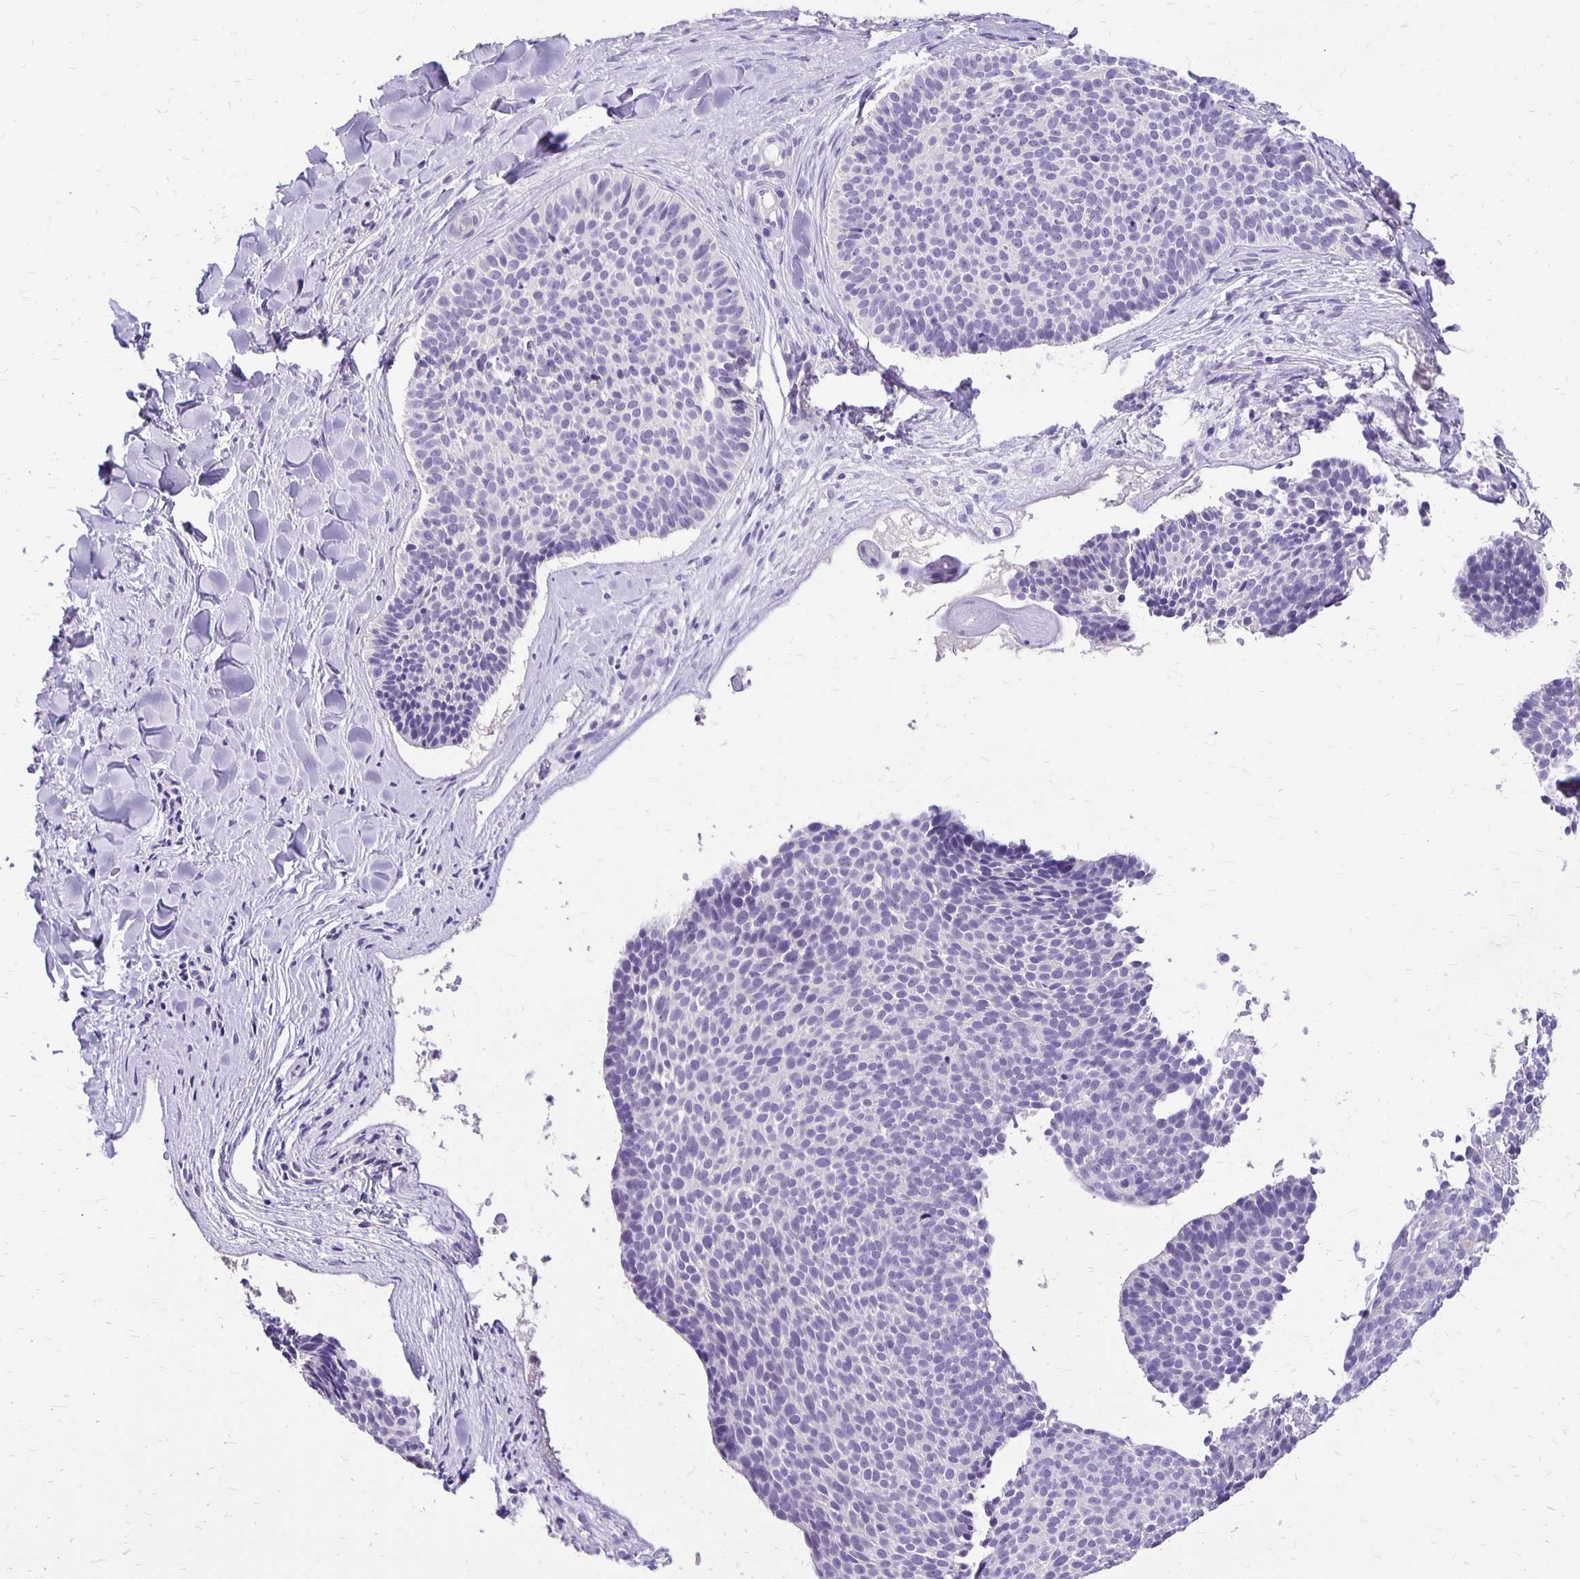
{"staining": {"intensity": "negative", "quantity": "none", "location": "none"}, "tissue": "skin cancer", "cell_type": "Tumor cells", "image_type": "cancer", "snomed": [{"axis": "morphology", "description": "Basal cell carcinoma"}, {"axis": "topography", "description": "Skin"}], "caption": "Immunohistochemical staining of human basal cell carcinoma (skin) exhibits no significant expression in tumor cells.", "gene": "ANKRD45", "patient": {"sex": "male", "age": 82}}